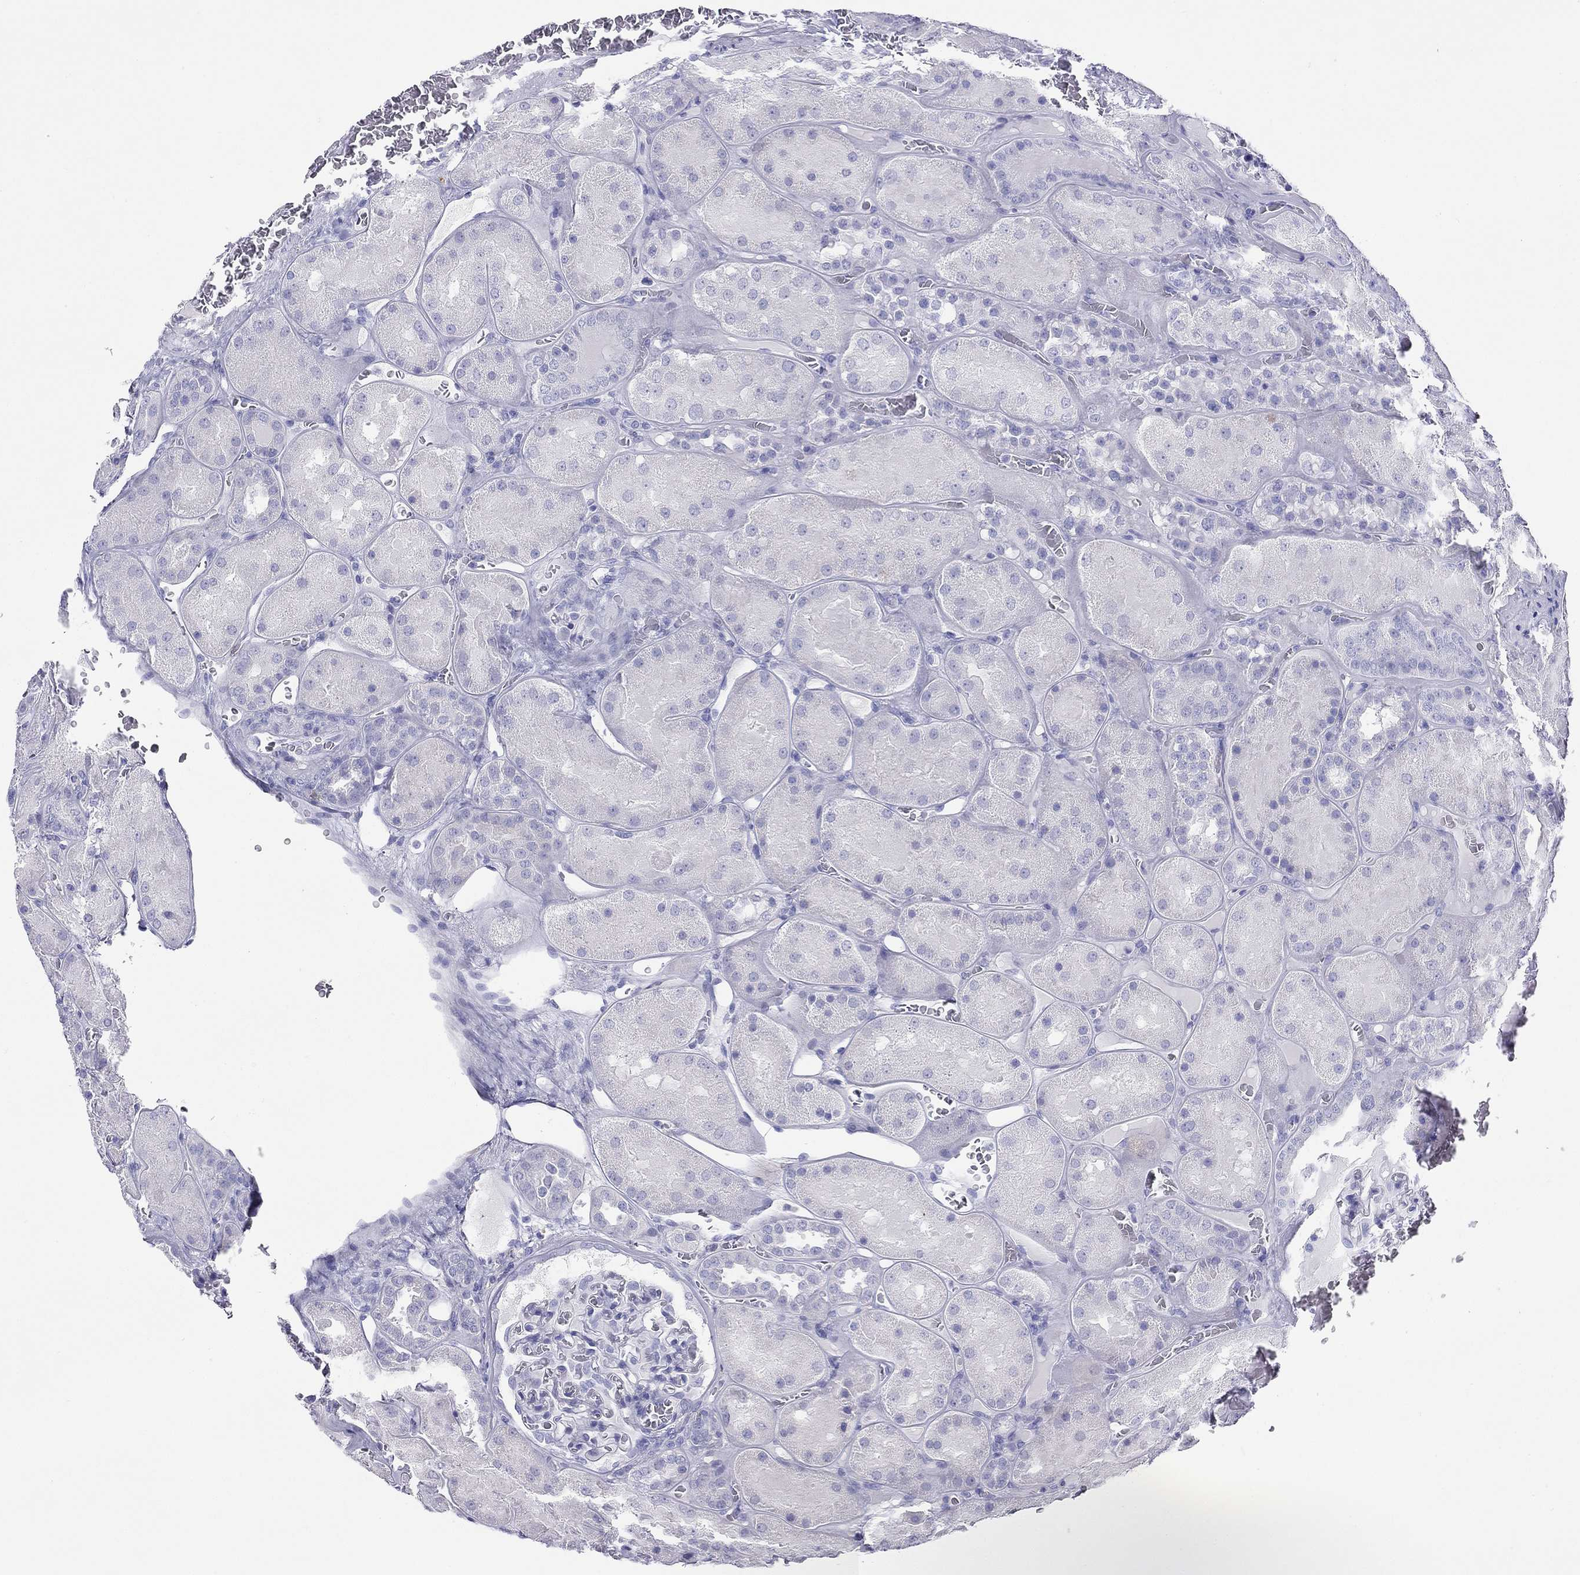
{"staining": {"intensity": "negative", "quantity": "none", "location": "none"}, "tissue": "kidney", "cell_type": "Cells in glomeruli", "image_type": "normal", "snomed": [{"axis": "morphology", "description": "Normal tissue, NOS"}, {"axis": "topography", "description": "Kidney"}], "caption": "An IHC micrograph of normal kidney is shown. There is no staining in cells in glomeruli of kidney. (Stains: DAB immunohistochemistry with hematoxylin counter stain, Microscopy: brightfield microscopy at high magnification).", "gene": "HLA", "patient": {"sex": "male", "age": 73}}